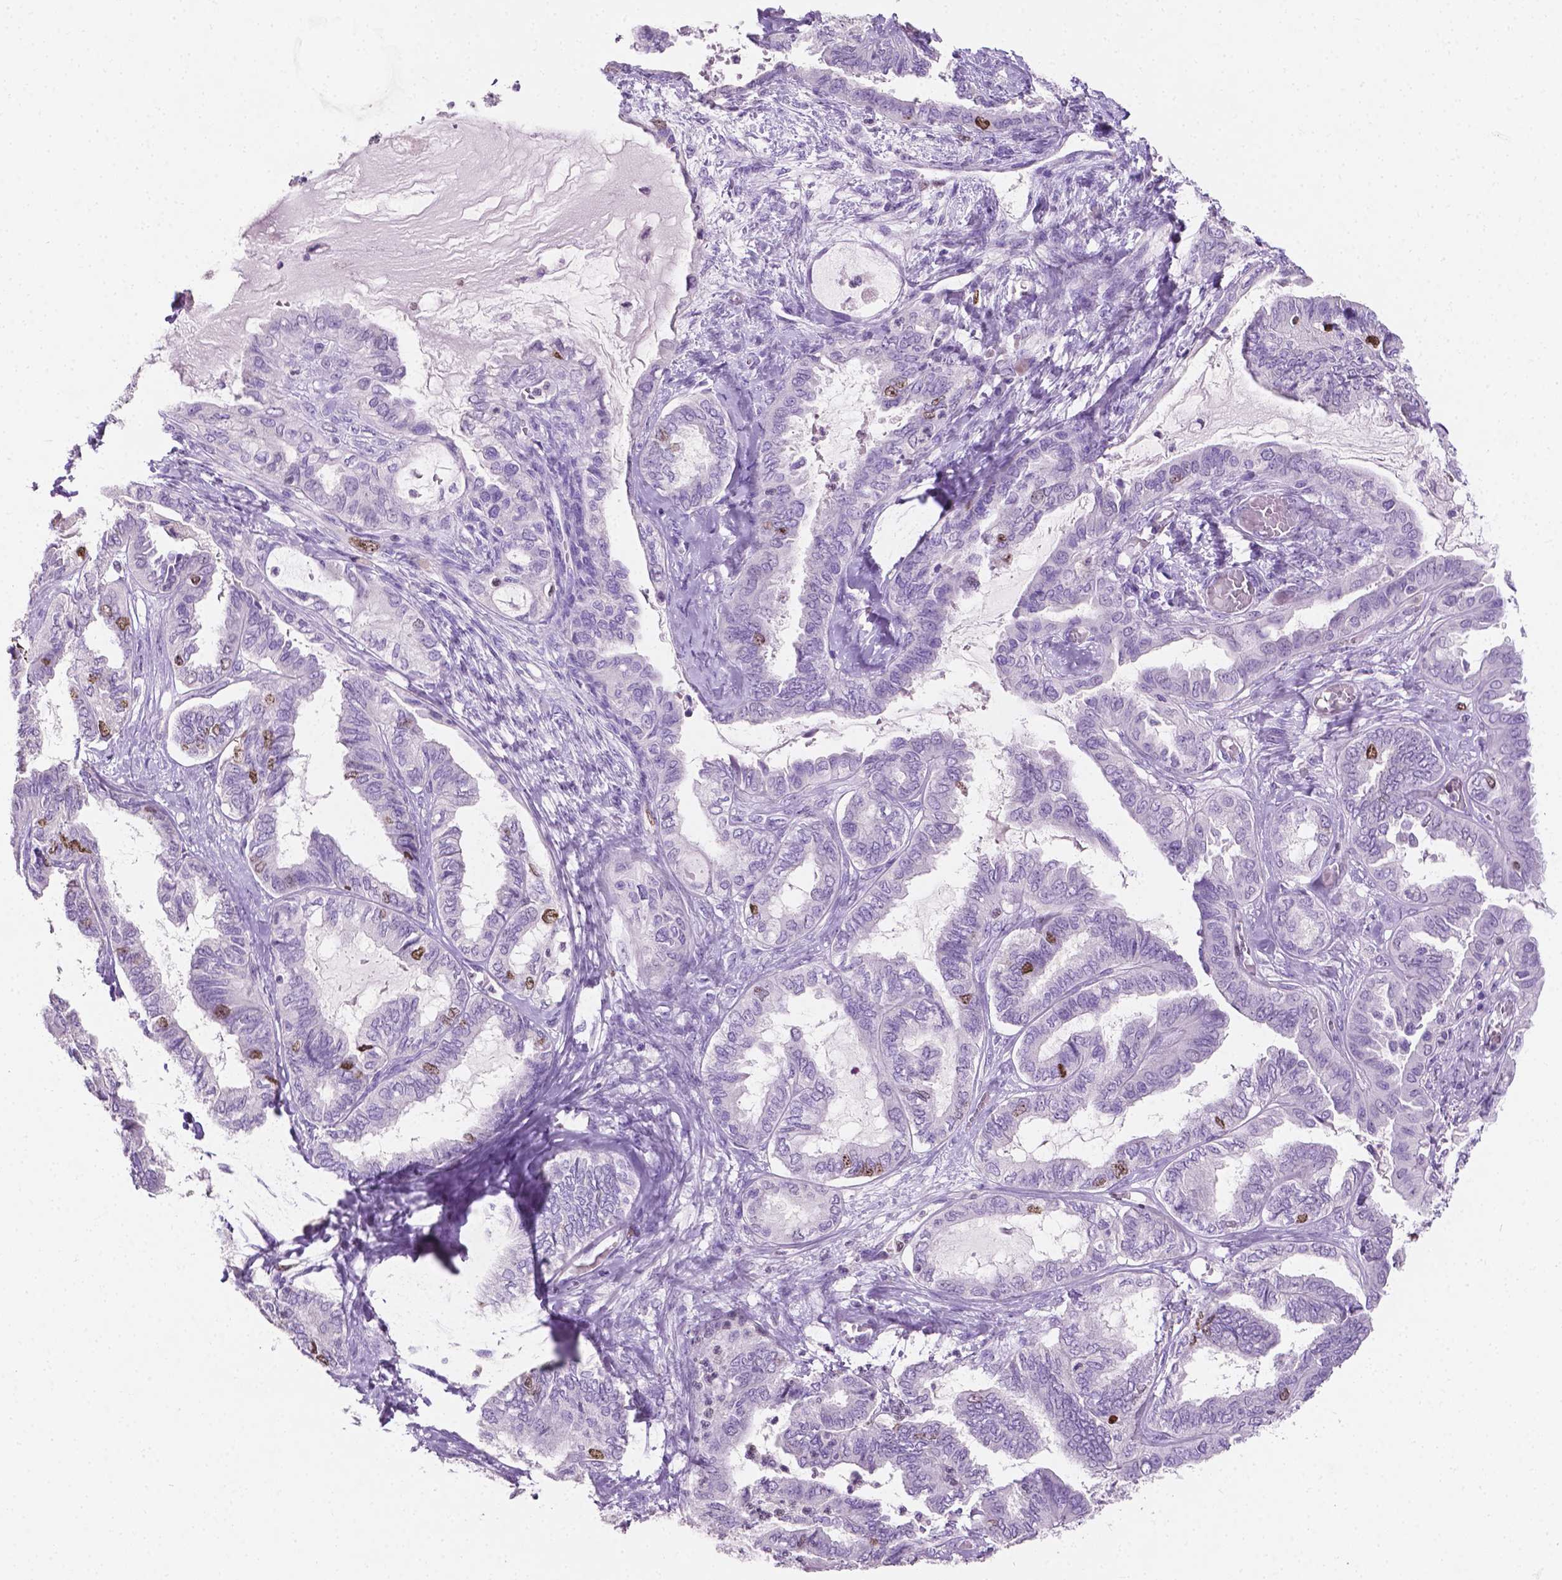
{"staining": {"intensity": "moderate", "quantity": "<25%", "location": "nuclear"}, "tissue": "ovarian cancer", "cell_type": "Tumor cells", "image_type": "cancer", "snomed": [{"axis": "morphology", "description": "Carcinoma, endometroid"}, {"axis": "topography", "description": "Ovary"}], "caption": "Protein staining demonstrates moderate nuclear positivity in approximately <25% of tumor cells in endometroid carcinoma (ovarian). (Stains: DAB in brown, nuclei in blue, Microscopy: brightfield microscopy at high magnification).", "gene": "SIAH2", "patient": {"sex": "female", "age": 70}}